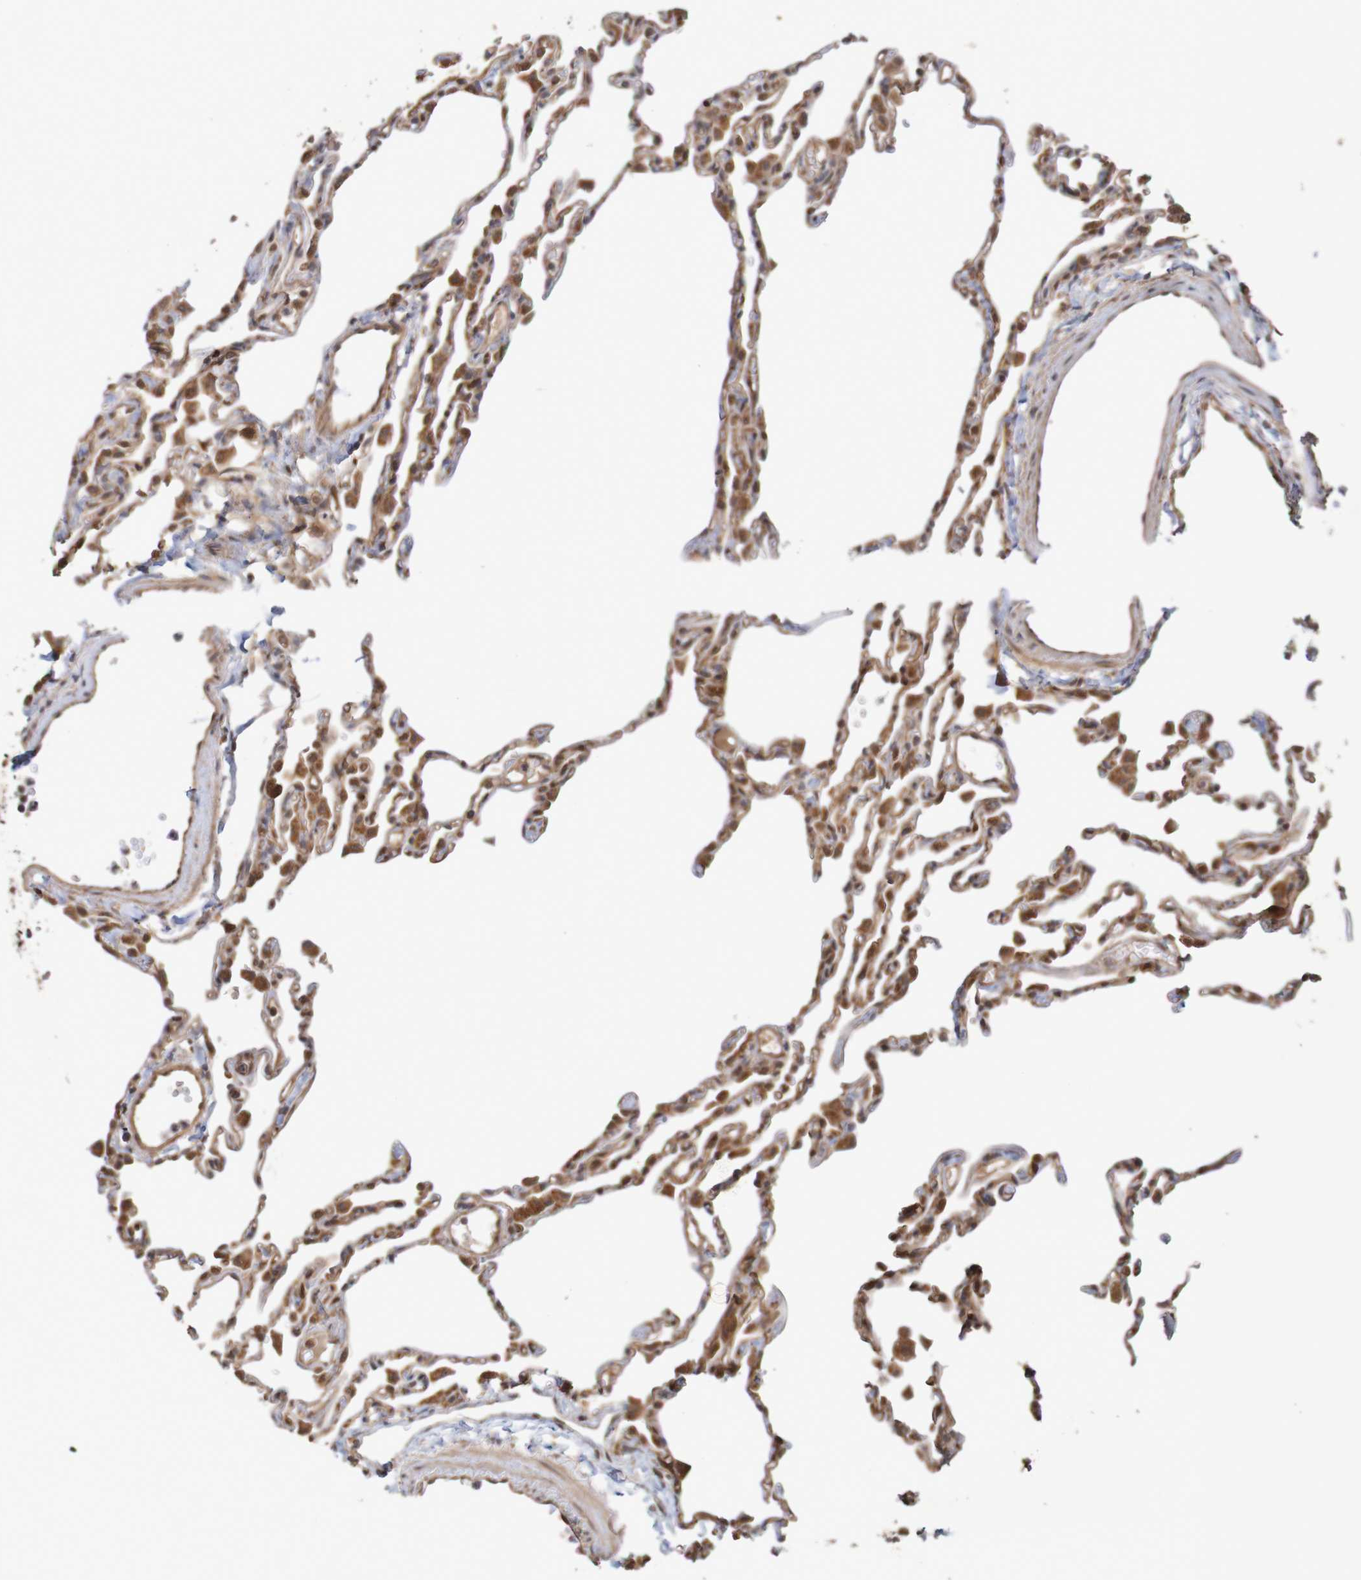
{"staining": {"intensity": "moderate", "quantity": ">75%", "location": "cytoplasmic/membranous"}, "tissue": "lung", "cell_type": "Alveolar cells", "image_type": "normal", "snomed": [{"axis": "morphology", "description": "Normal tissue, NOS"}, {"axis": "topography", "description": "Lung"}], "caption": "High-power microscopy captured an IHC image of unremarkable lung, revealing moderate cytoplasmic/membranous staining in approximately >75% of alveolar cells.", "gene": "MRPL52", "patient": {"sex": "female", "age": 49}}